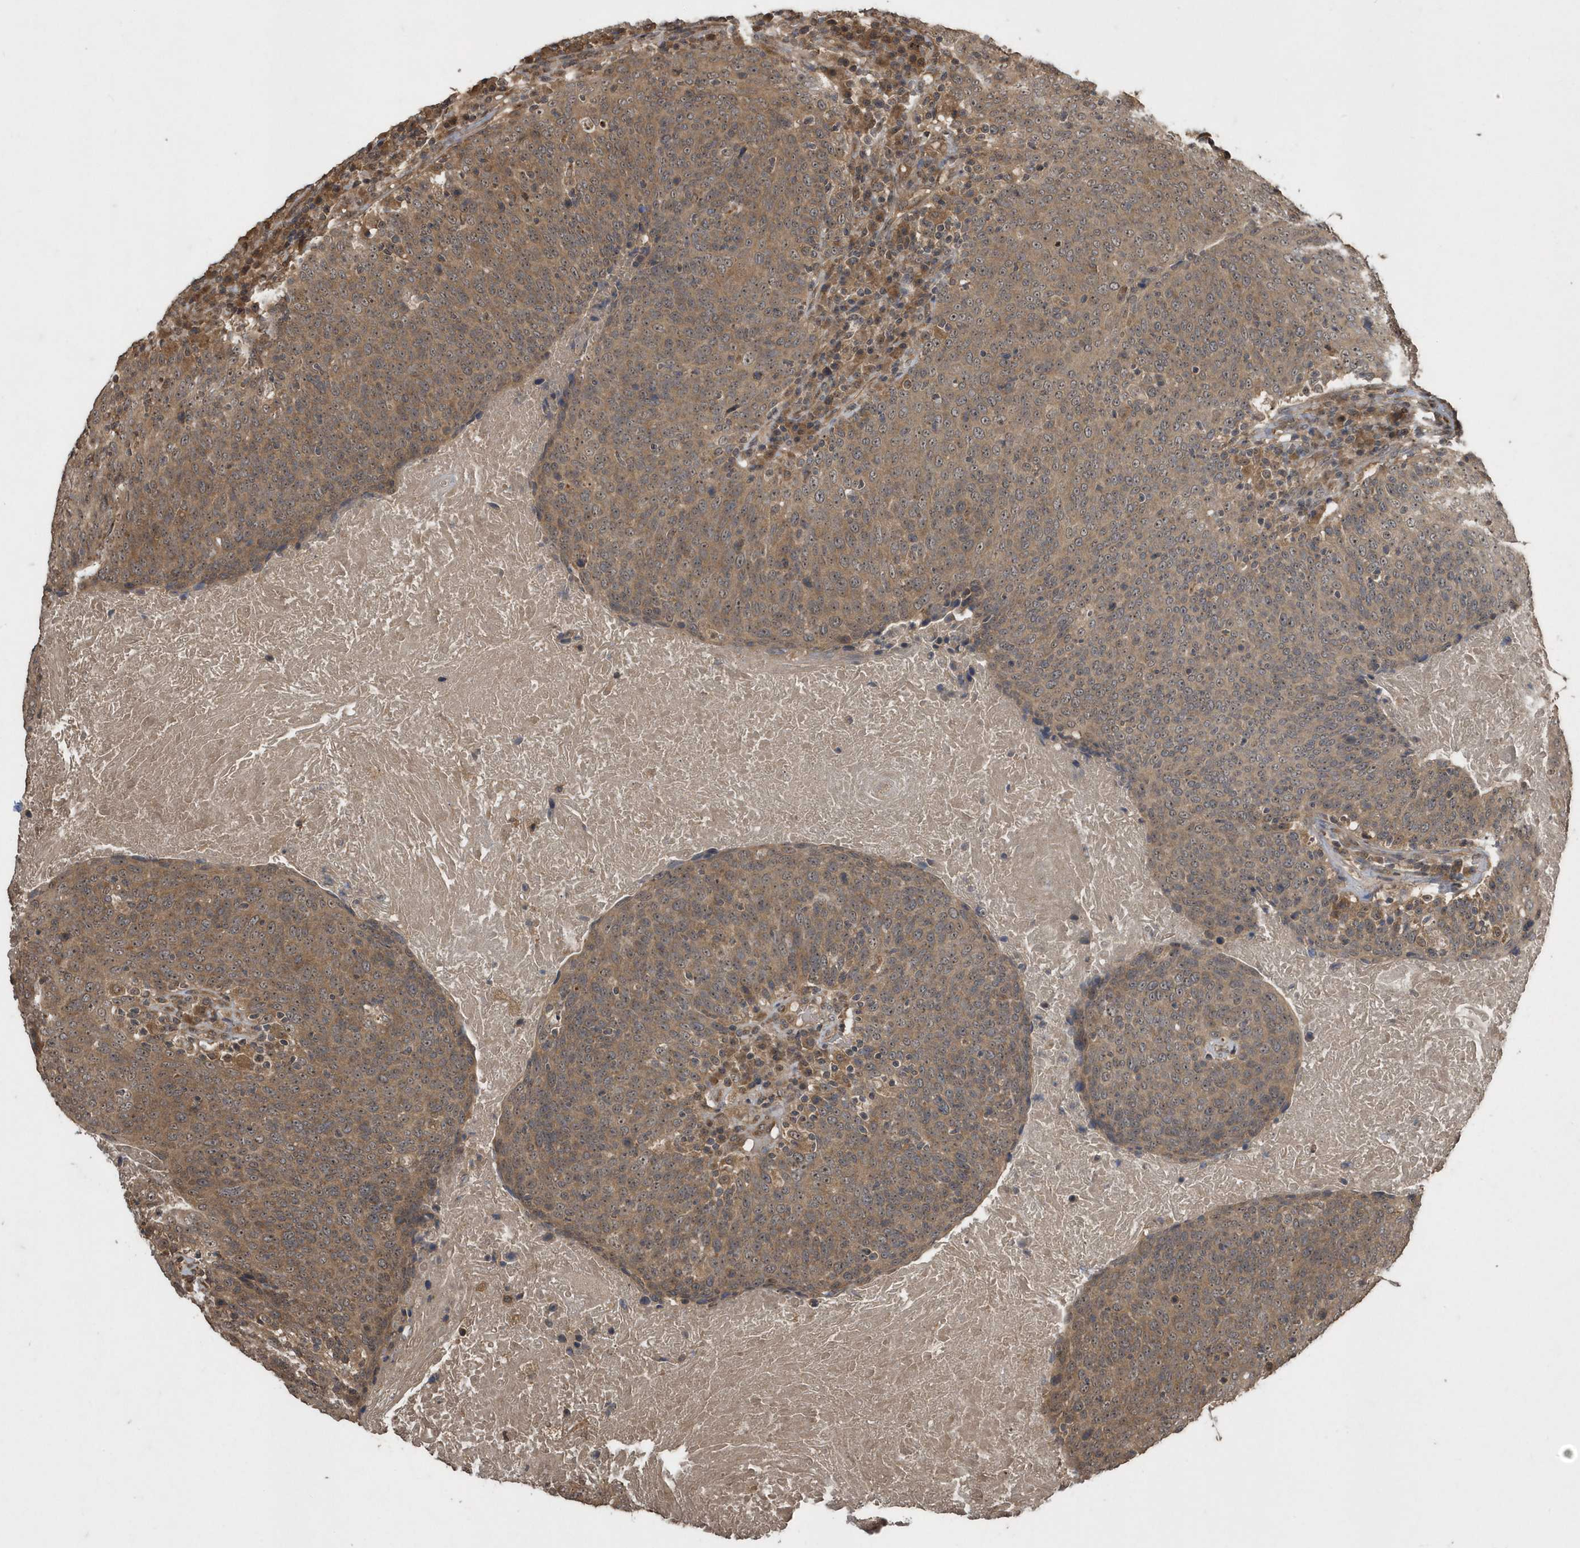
{"staining": {"intensity": "weak", "quantity": ">75%", "location": "cytoplasmic/membranous"}, "tissue": "head and neck cancer", "cell_type": "Tumor cells", "image_type": "cancer", "snomed": [{"axis": "morphology", "description": "Squamous cell carcinoma, NOS"}, {"axis": "morphology", "description": "Squamous cell carcinoma, metastatic, NOS"}, {"axis": "topography", "description": "Lymph node"}, {"axis": "topography", "description": "Head-Neck"}], "caption": "An image of head and neck cancer (squamous cell carcinoma) stained for a protein demonstrates weak cytoplasmic/membranous brown staining in tumor cells.", "gene": "WASHC5", "patient": {"sex": "male", "age": 62}}